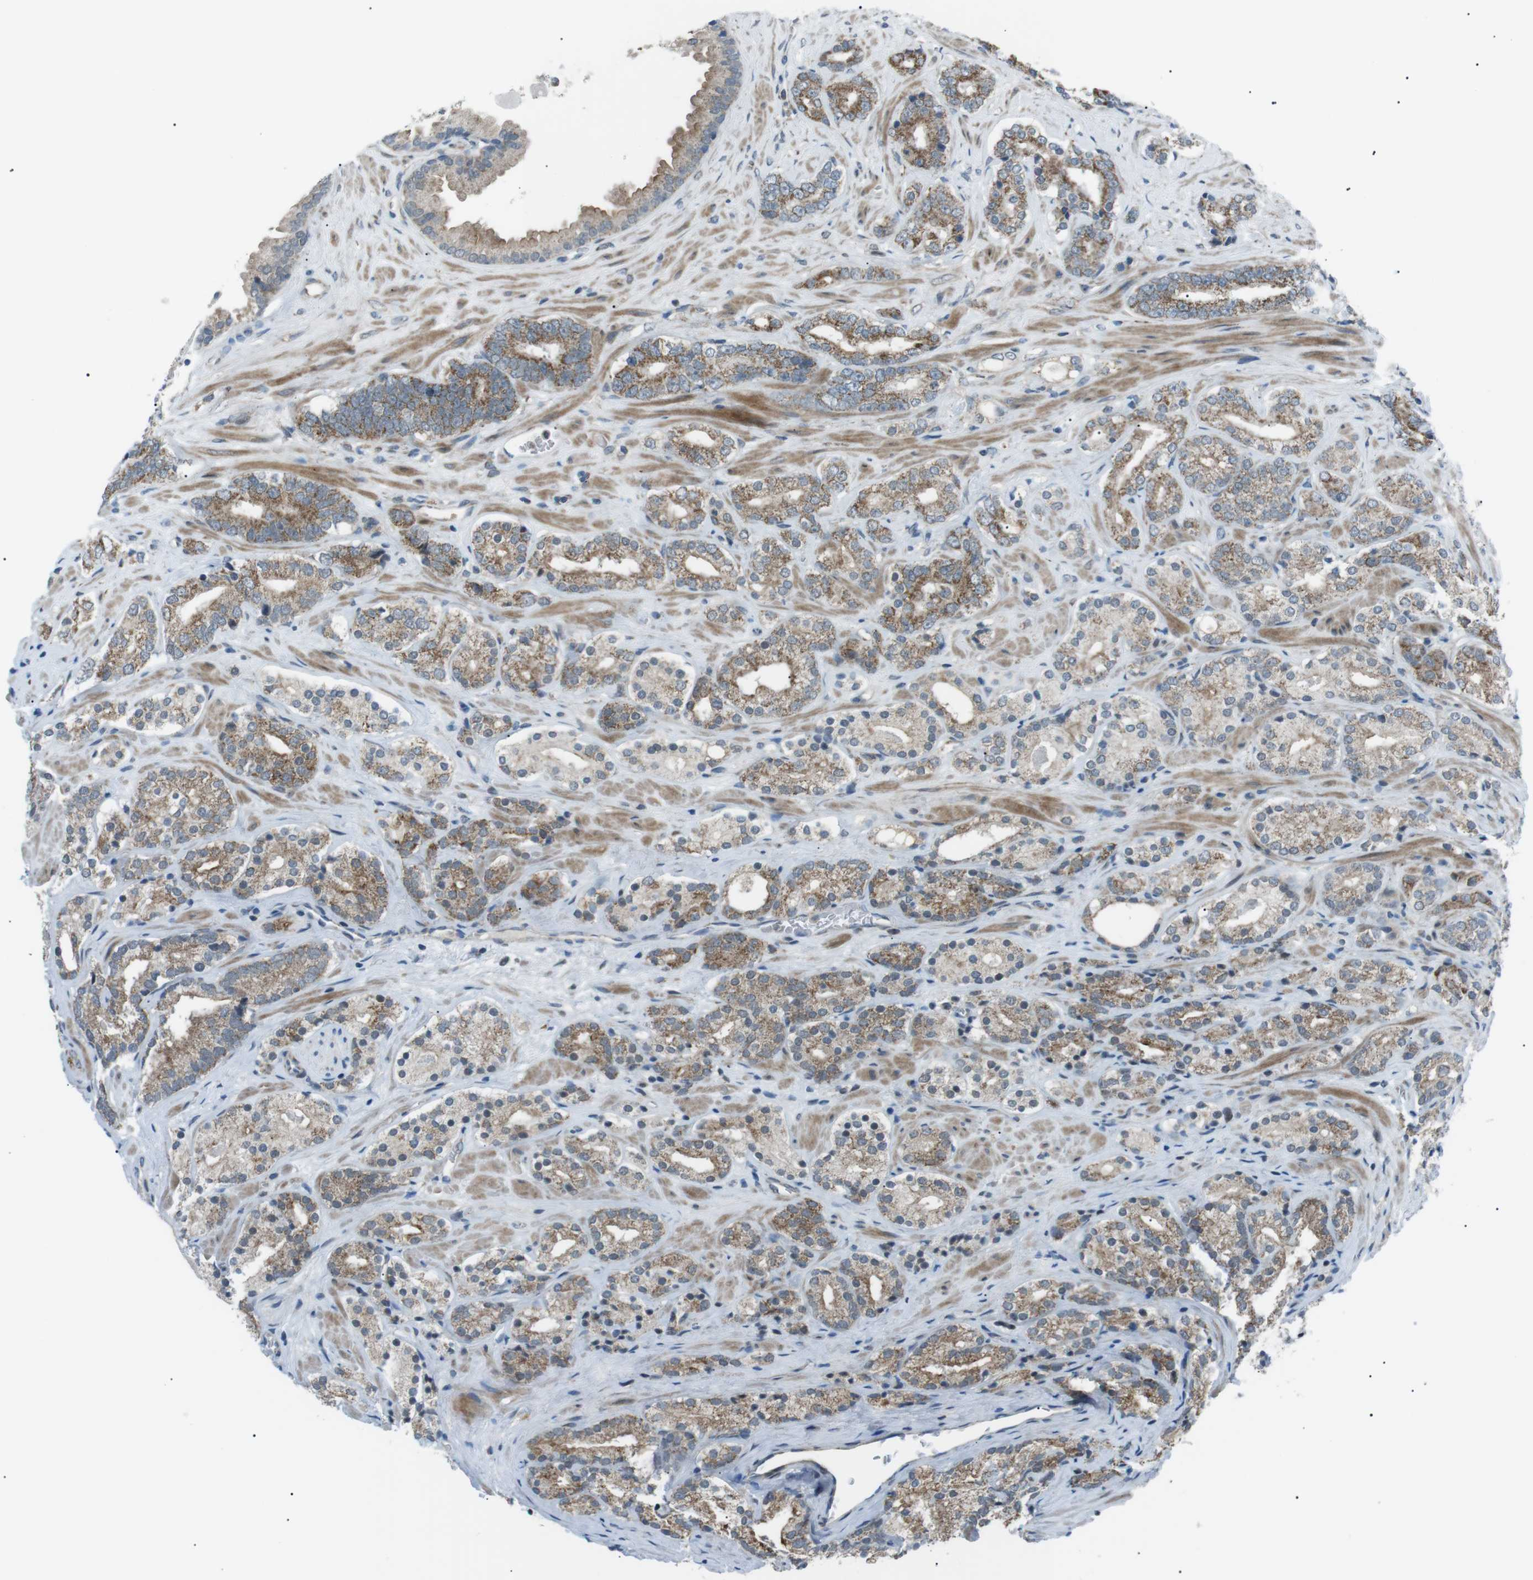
{"staining": {"intensity": "moderate", "quantity": ">75%", "location": "cytoplasmic/membranous"}, "tissue": "prostate cancer", "cell_type": "Tumor cells", "image_type": "cancer", "snomed": [{"axis": "morphology", "description": "Adenocarcinoma, High grade"}, {"axis": "topography", "description": "Prostate"}], "caption": "Adenocarcinoma (high-grade) (prostate) stained for a protein exhibits moderate cytoplasmic/membranous positivity in tumor cells.", "gene": "ARID5B", "patient": {"sex": "male", "age": 71}}